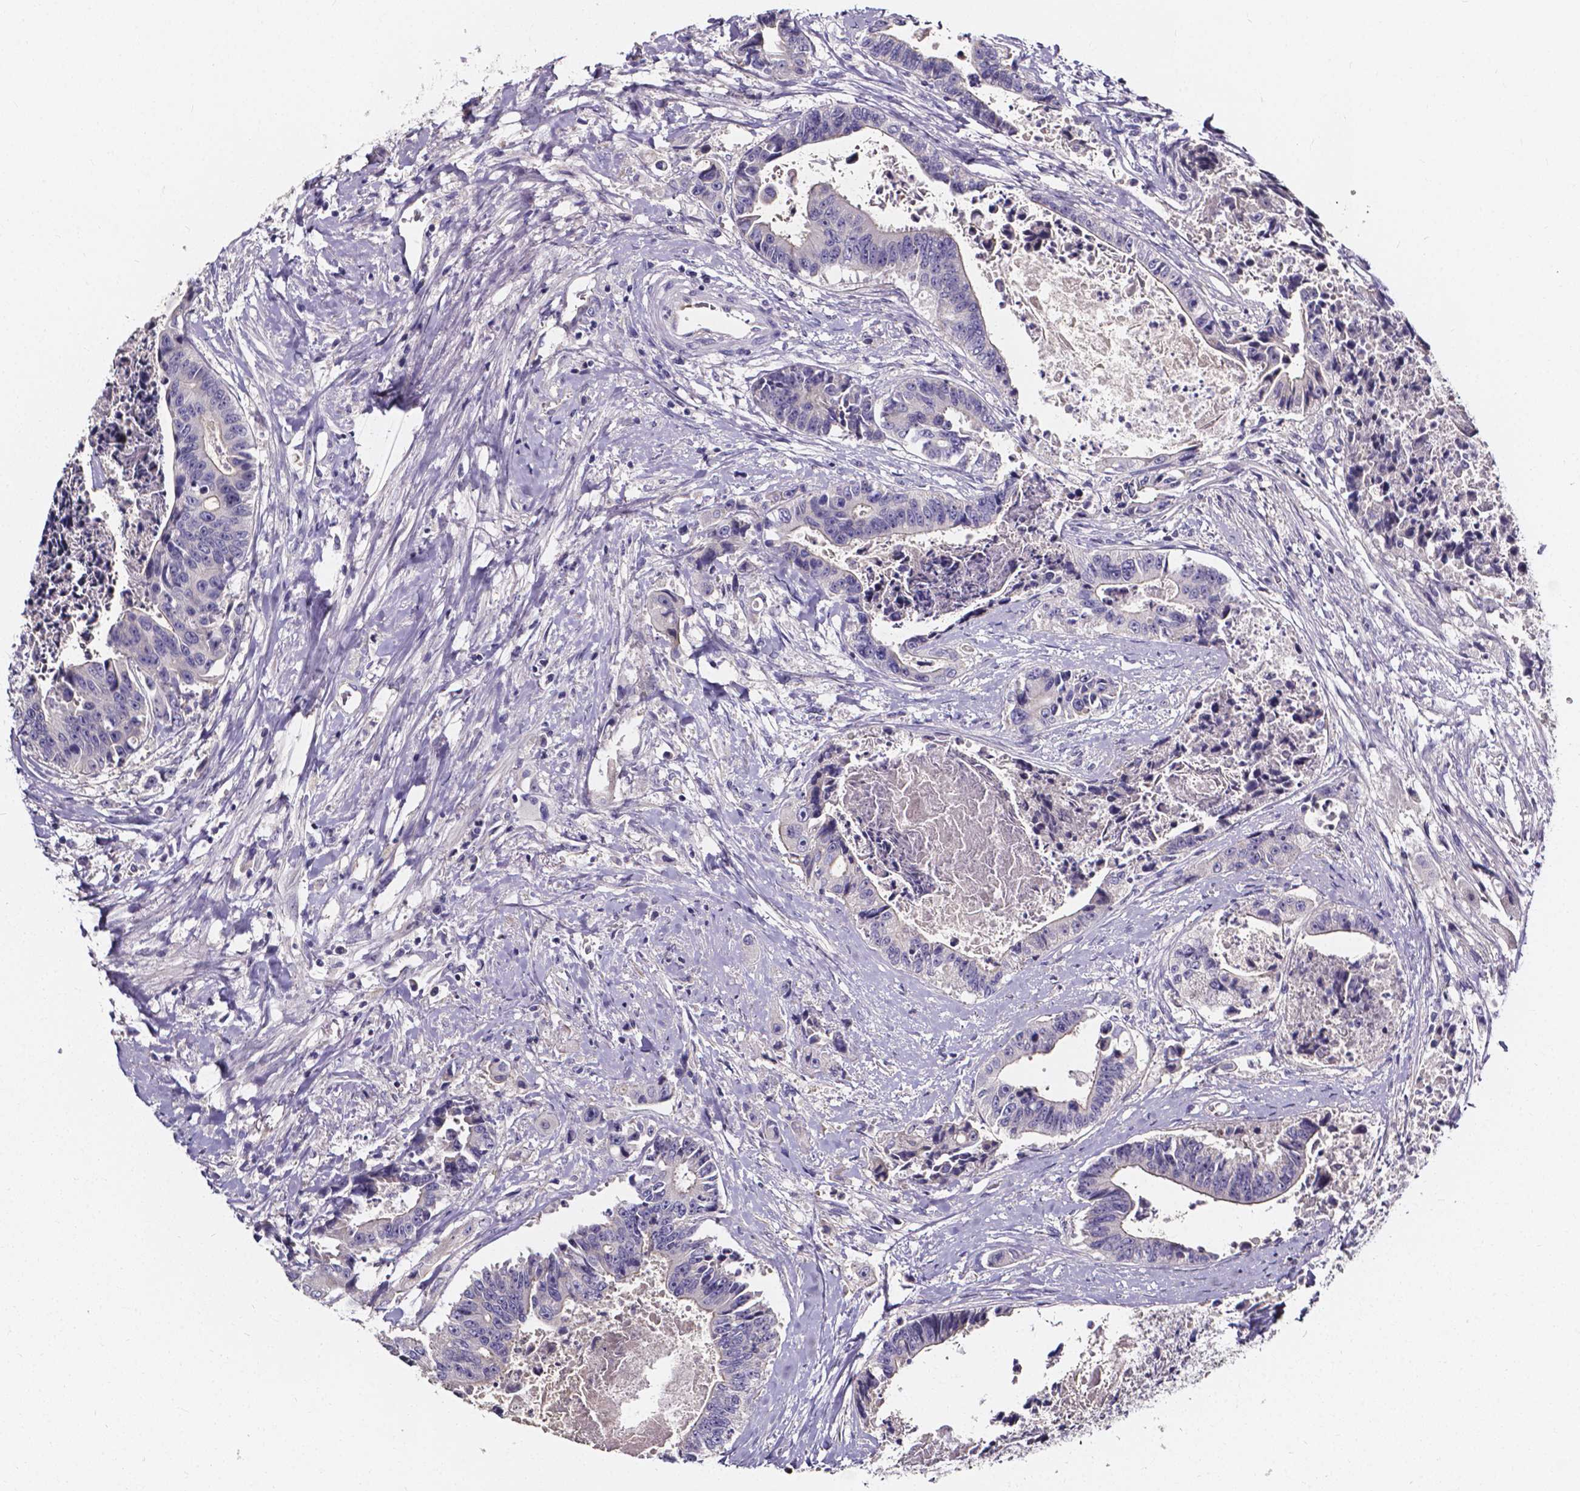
{"staining": {"intensity": "negative", "quantity": "none", "location": "none"}, "tissue": "colorectal cancer", "cell_type": "Tumor cells", "image_type": "cancer", "snomed": [{"axis": "morphology", "description": "Adenocarcinoma, NOS"}, {"axis": "topography", "description": "Rectum"}], "caption": "Tumor cells show no significant staining in colorectal cancer (adenocarcinoma).", "gene": "CACNG8", "patient": {"sex": "male", "age": 54}}